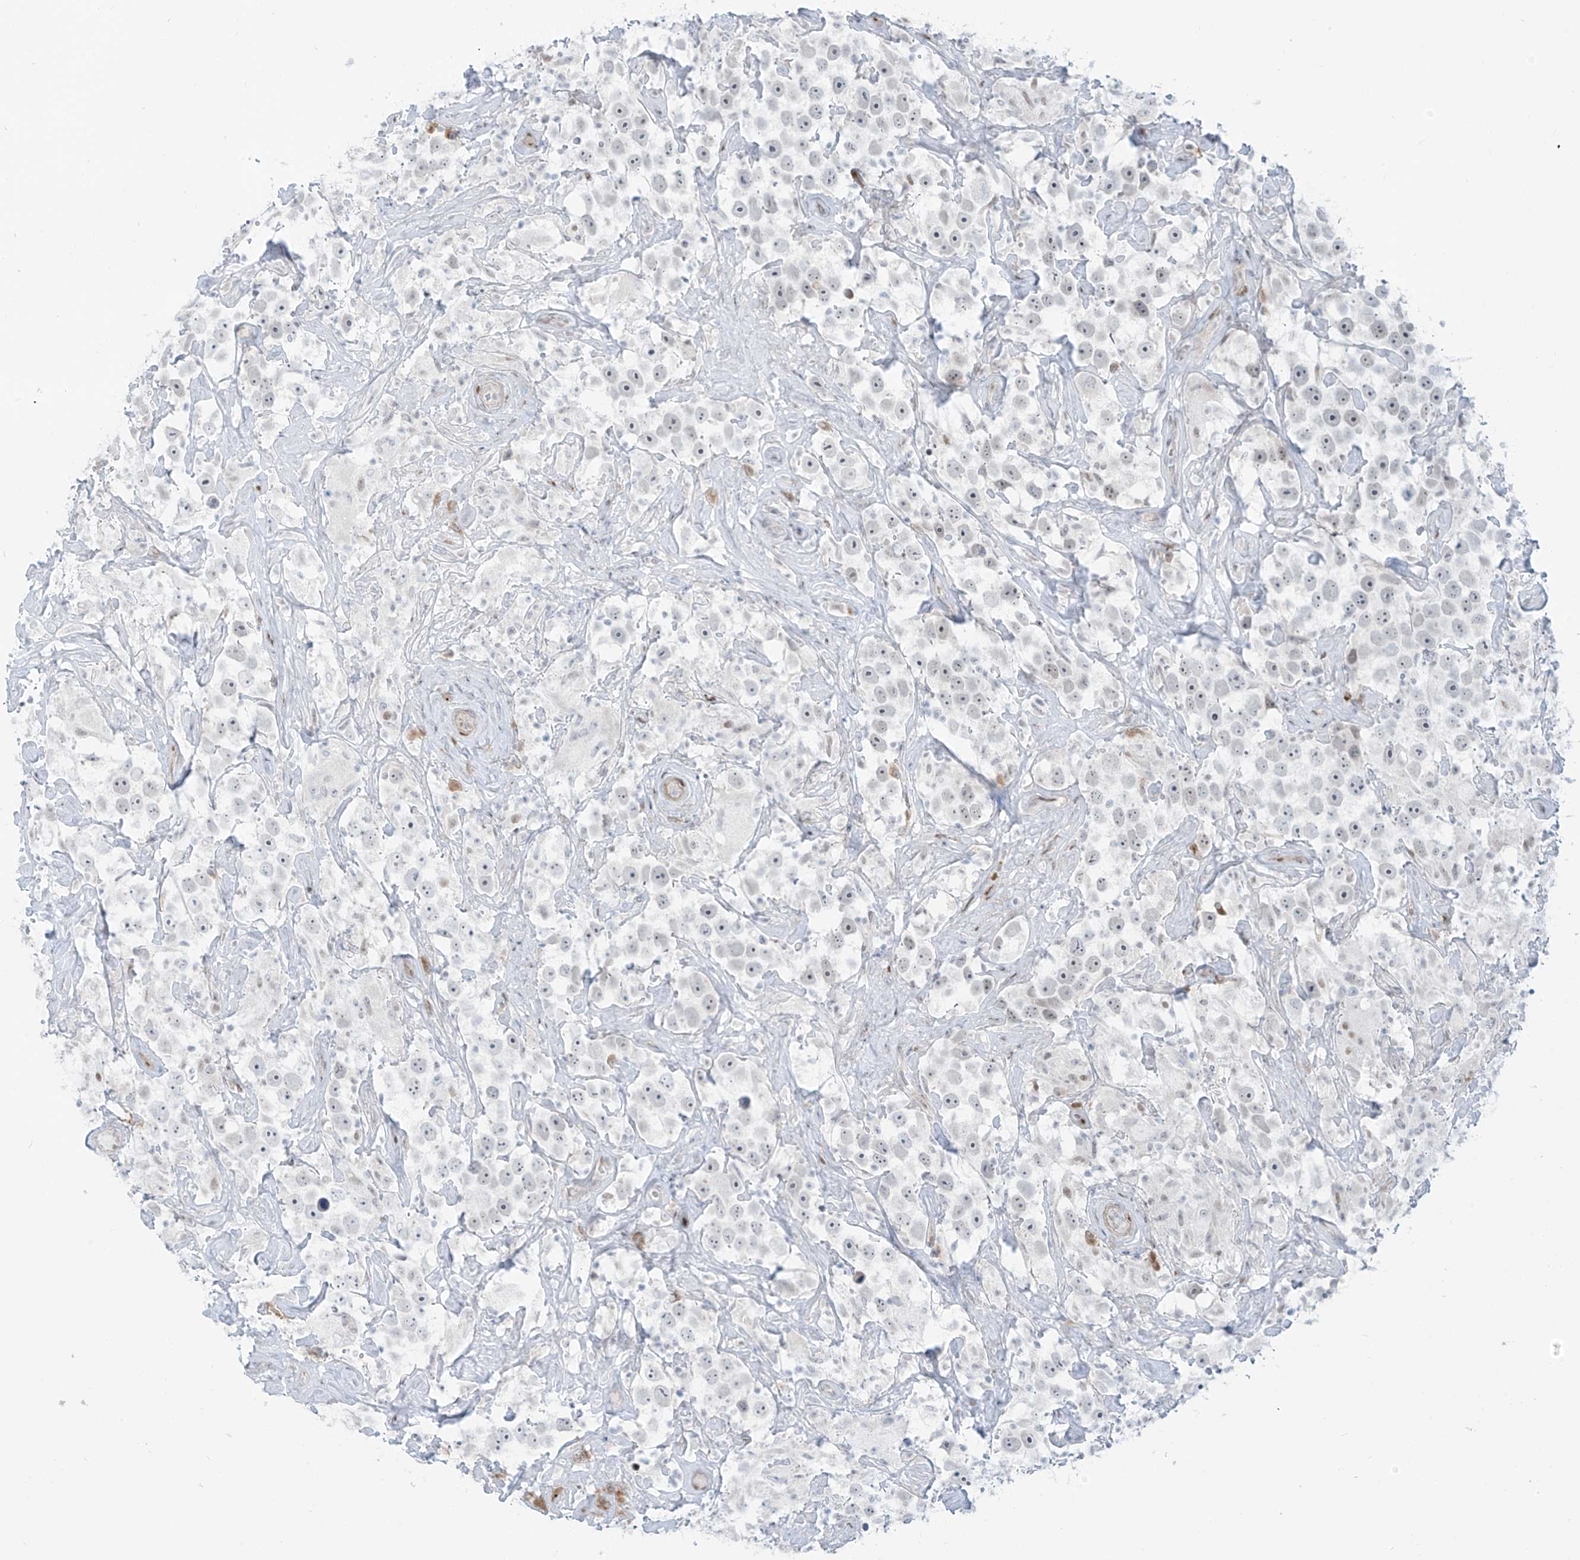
{"staining": {"intensity": "negative", "quantity": "none", "location": "none"}, "tissue": "testis cancer", "cell_type": "Tumor cells", "image_type": "cancer", "snomed": [{"axis": "morphology", "description": "Seminoma, NOS"}, {"axis": "topography", "description": "Testis"}], "caption": "The IHC image has no significant staining in tumor cells of testis cancer tissue.", "gene": "LIN9", "patient": {"sex": "male", "age": 49}}